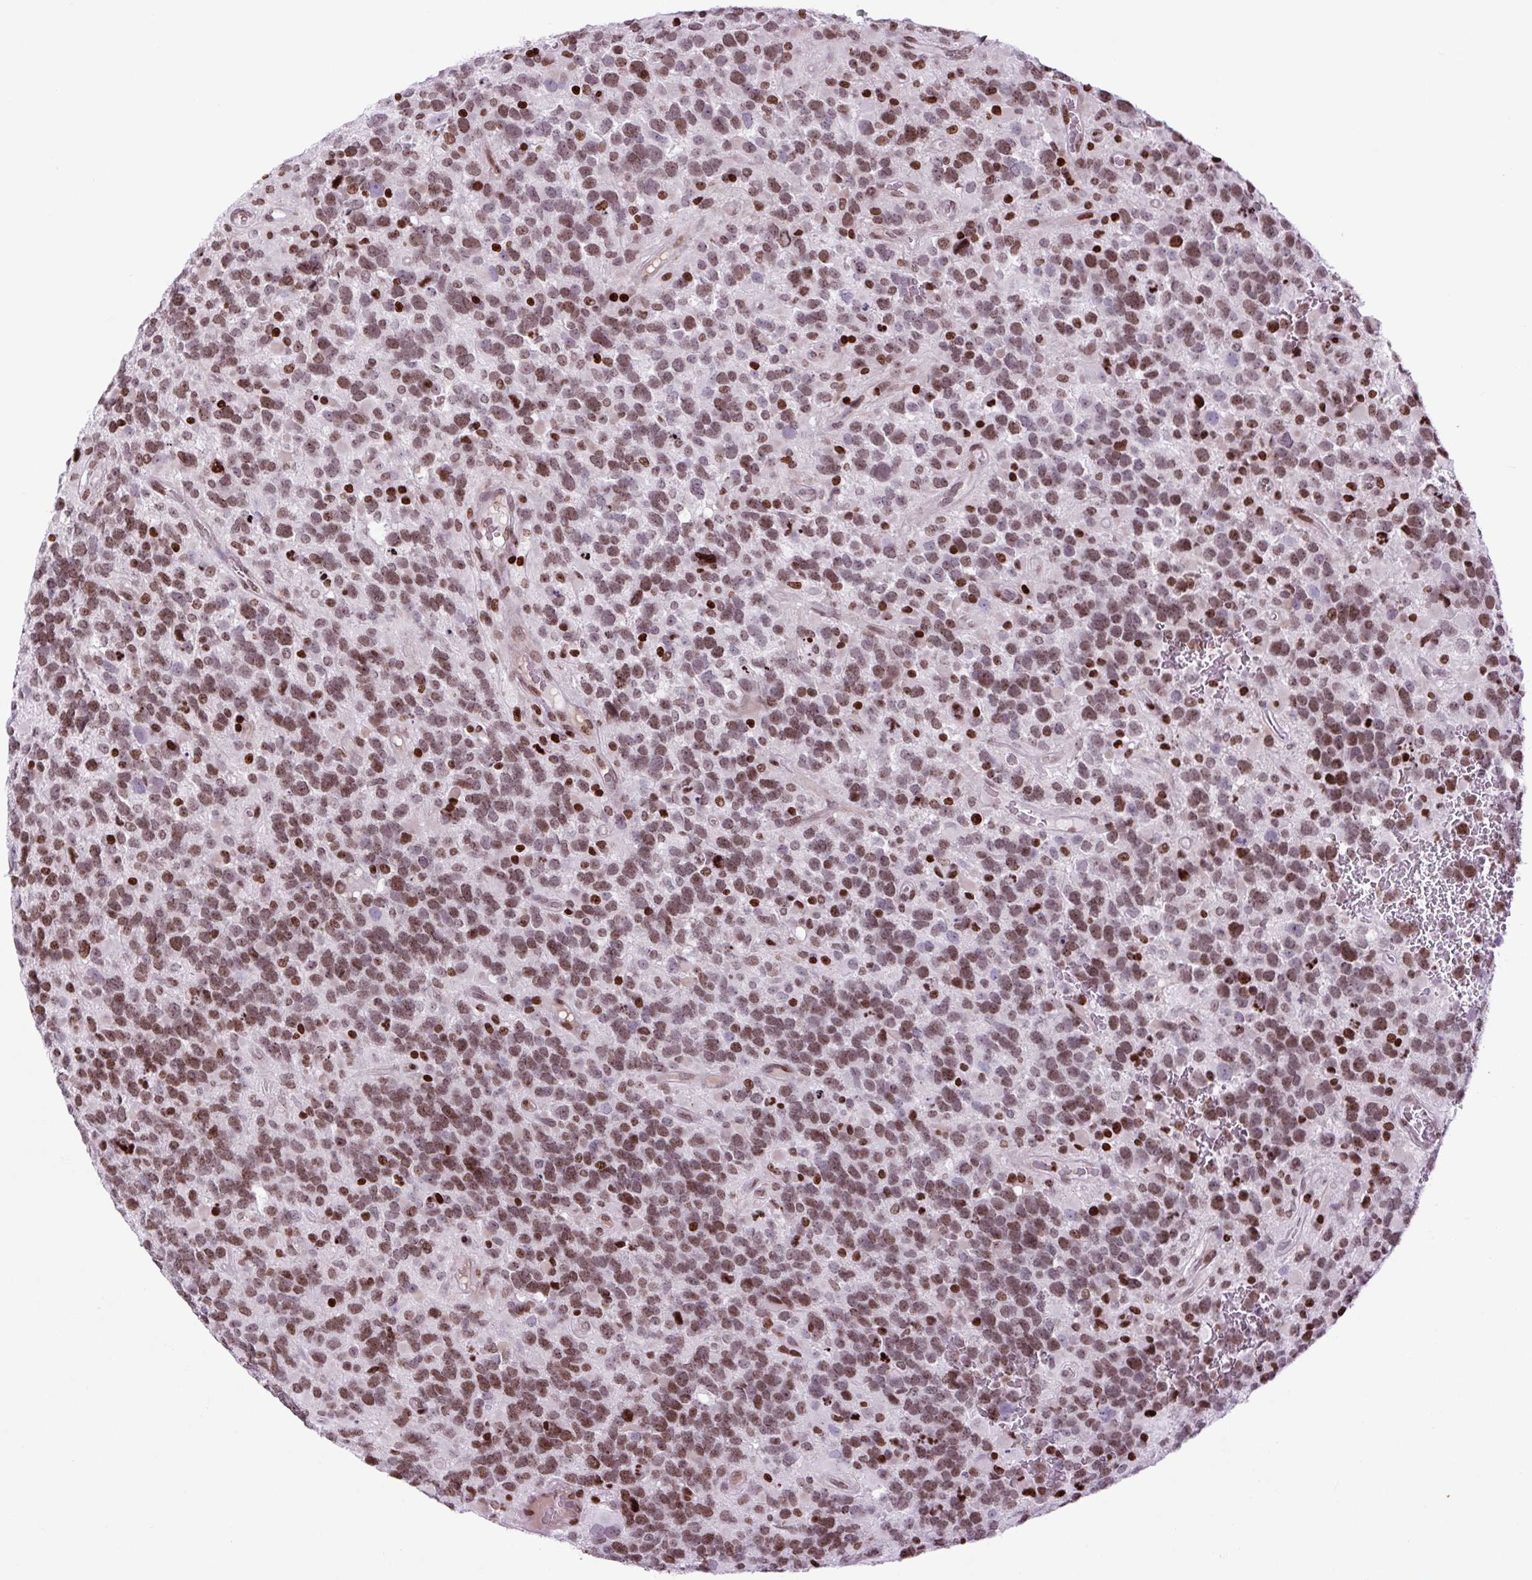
{"staining": {"intensity": "strong", "quantity": ">75%", "location": "nuclear"}, "tissue": "glioma", "cell_type": "Tumor cells", "image_type": "cancer", "snomed": [{"axis": "morphology", "description": "Glioma, malignant, High grade"}, {"axis": "topography", "description": "Brain"}], "caption": "This is an image of immunohistochemistry (IHC) staining of malignant glioma (high-grade), which shows strong staining in the nuclear of tumor cells.", "gene": "H1-3", "patient": {"sex": "female", "age": 40}}